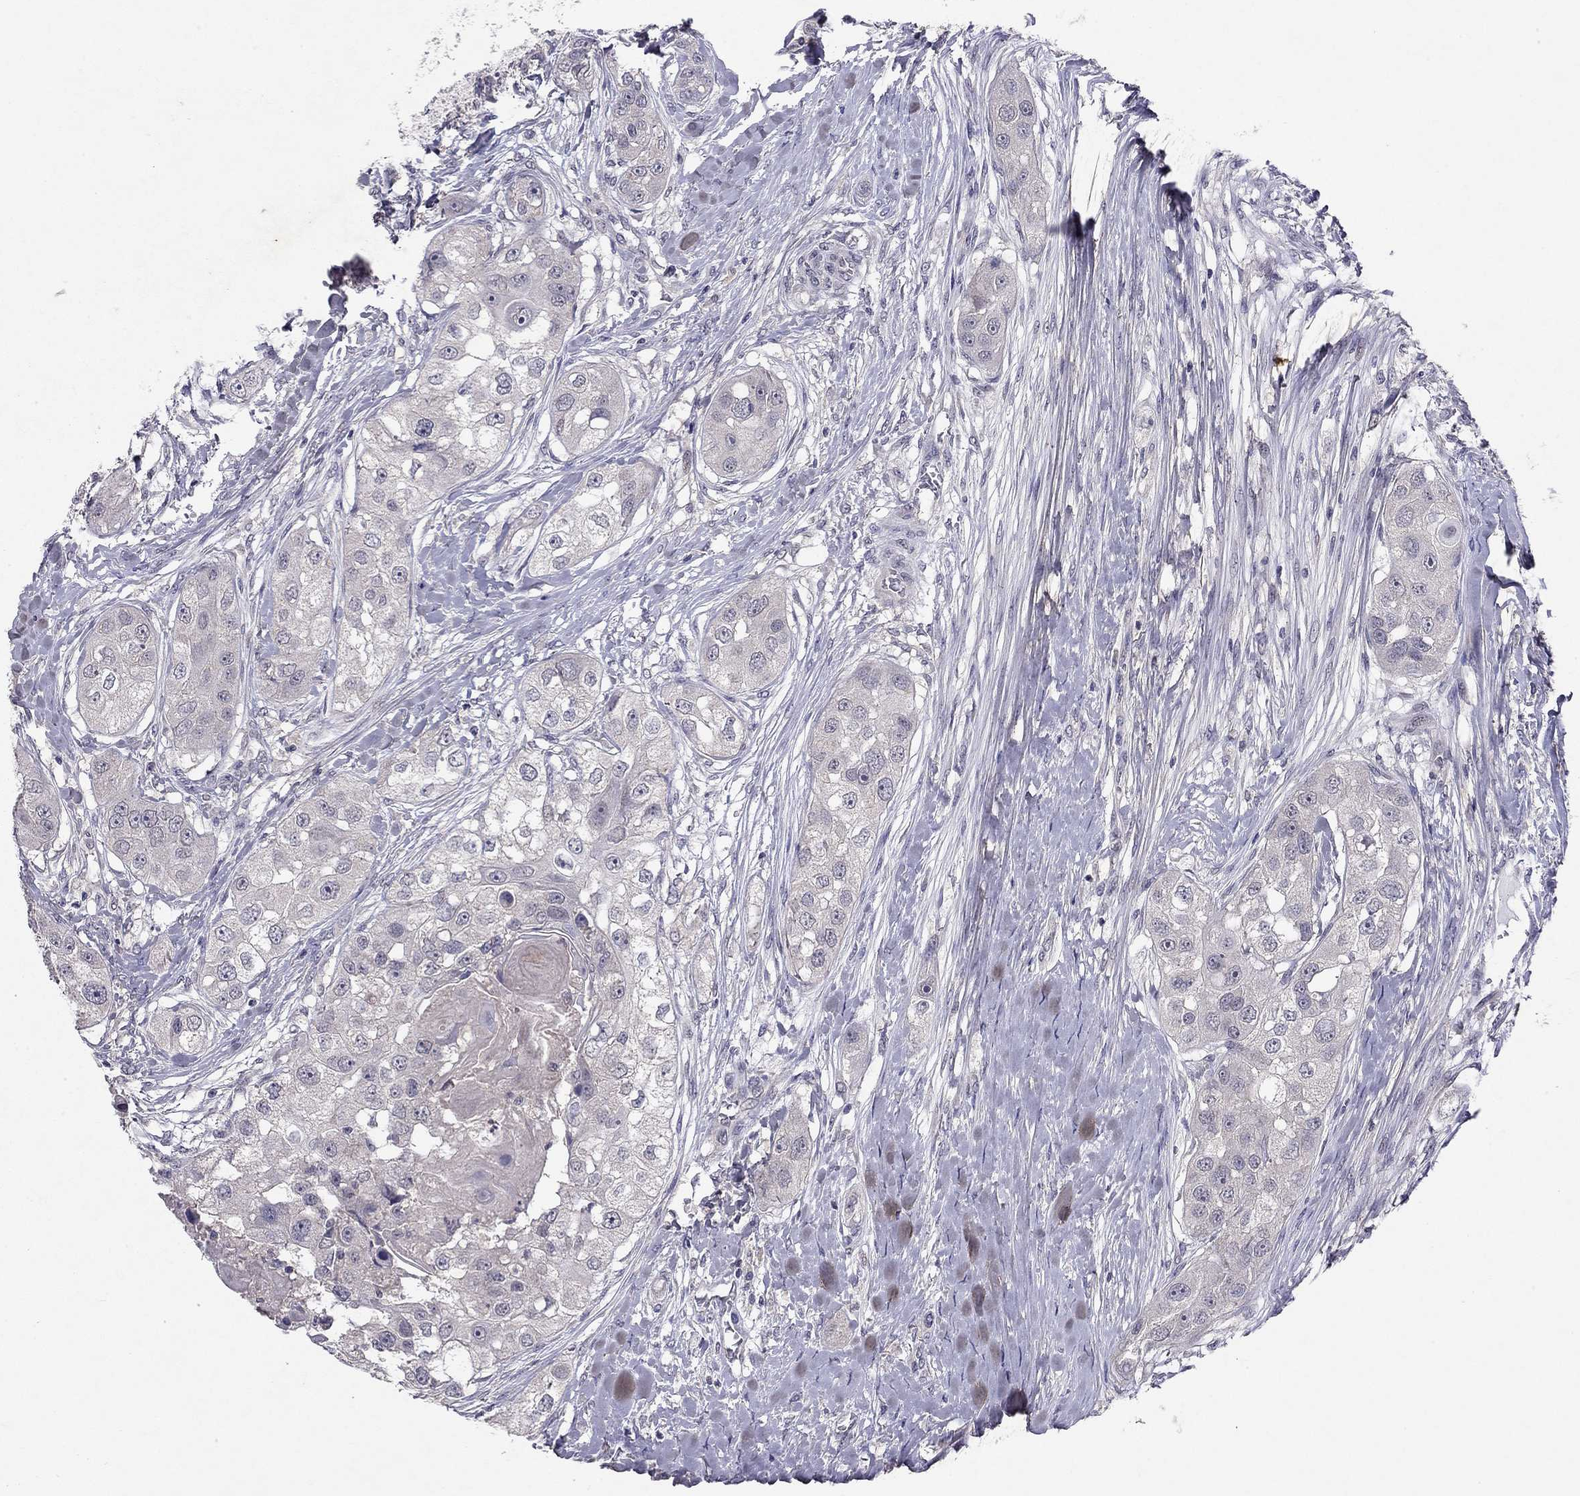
{"staining": {"intensity": "negative", "quantity": "none", "location": "none"}, "tissue": "head and neck cancer", "cell_type": "Tumor cells", "image_type": "cancer", "snomed": [{"axis": "morphology", "description": "Normal tissue, NOS"}, {"axis": "morphology", "description": "Squamous cell carcinoma, NOS"}, {"axis": "topography", "description": "Skeletal muscle"}, {"axis": "topography", "description": "Head-Neck"}], "caption": "DAB immunohistochemical staining of head and neck cancer shows no significant staining in tumor cells. Brightfield microscopy of IHC stained with DAB (3,3'-diaminobenzidine) (brown) and hematoxylin (blue), captured at high magnification.", "gene": "ESR2", "patient": {"sex": "male", "age": 51}}